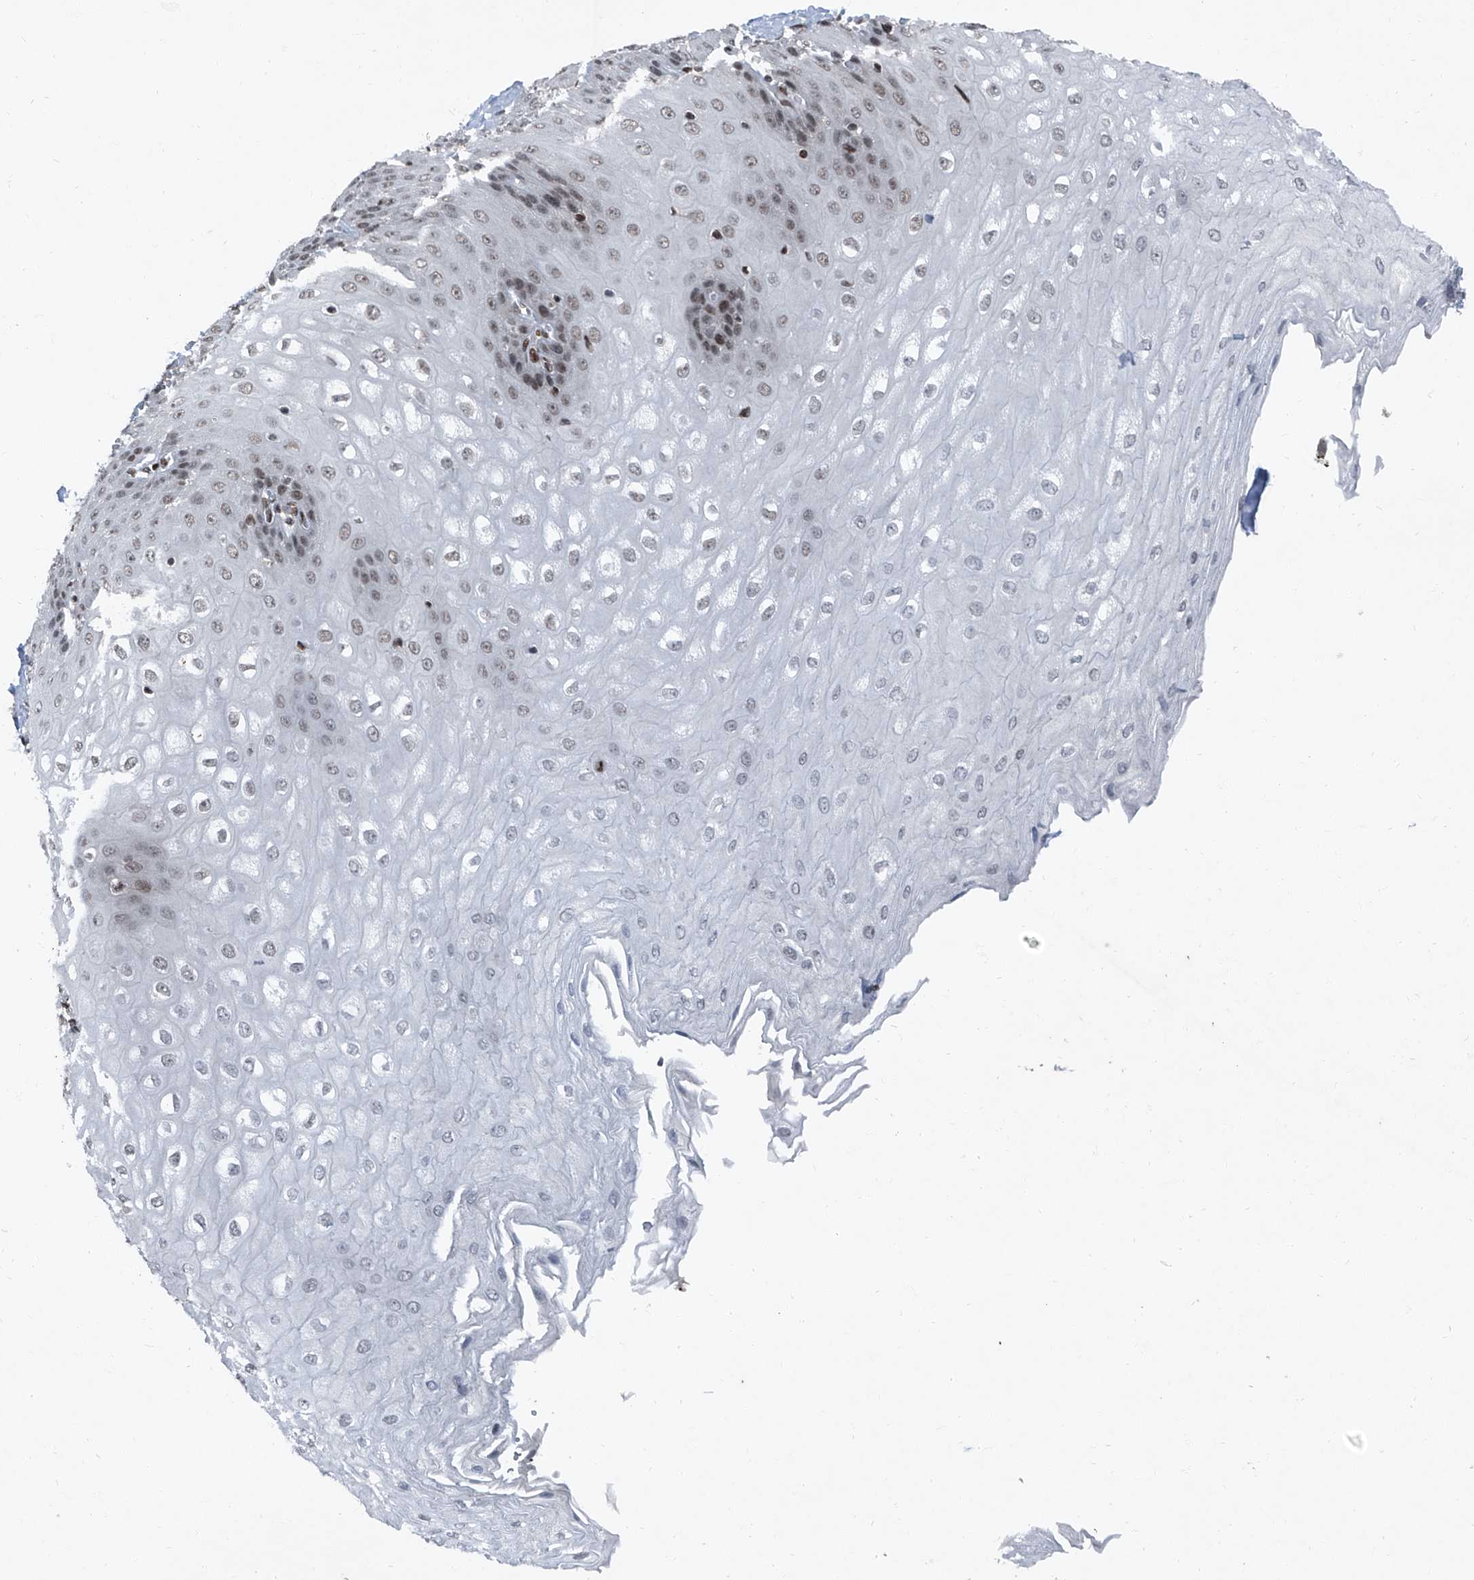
{"staining": {"intensity": "moderate", "quantity": "<25%", "location": "nuclear"}, "tissue": "esophagus", "cell_type": "Squamous epithelial cells", "image_type": "normal", "snomed": [{"axis": "morphology", "description": "Normal tissue, NOS"}, {"axis": "topography", "description": "Esophagus"}], "caption": "Immunohistochemistry (IHC) of benign human esophagus shows low levels of moderate nuclear staining in about <25% of squamous epithelial cells. (Brightfield microscopy of DAB IHC at high magnification).", "gene": "BMI1", "patient": {"sex": "male", "age": 60}}